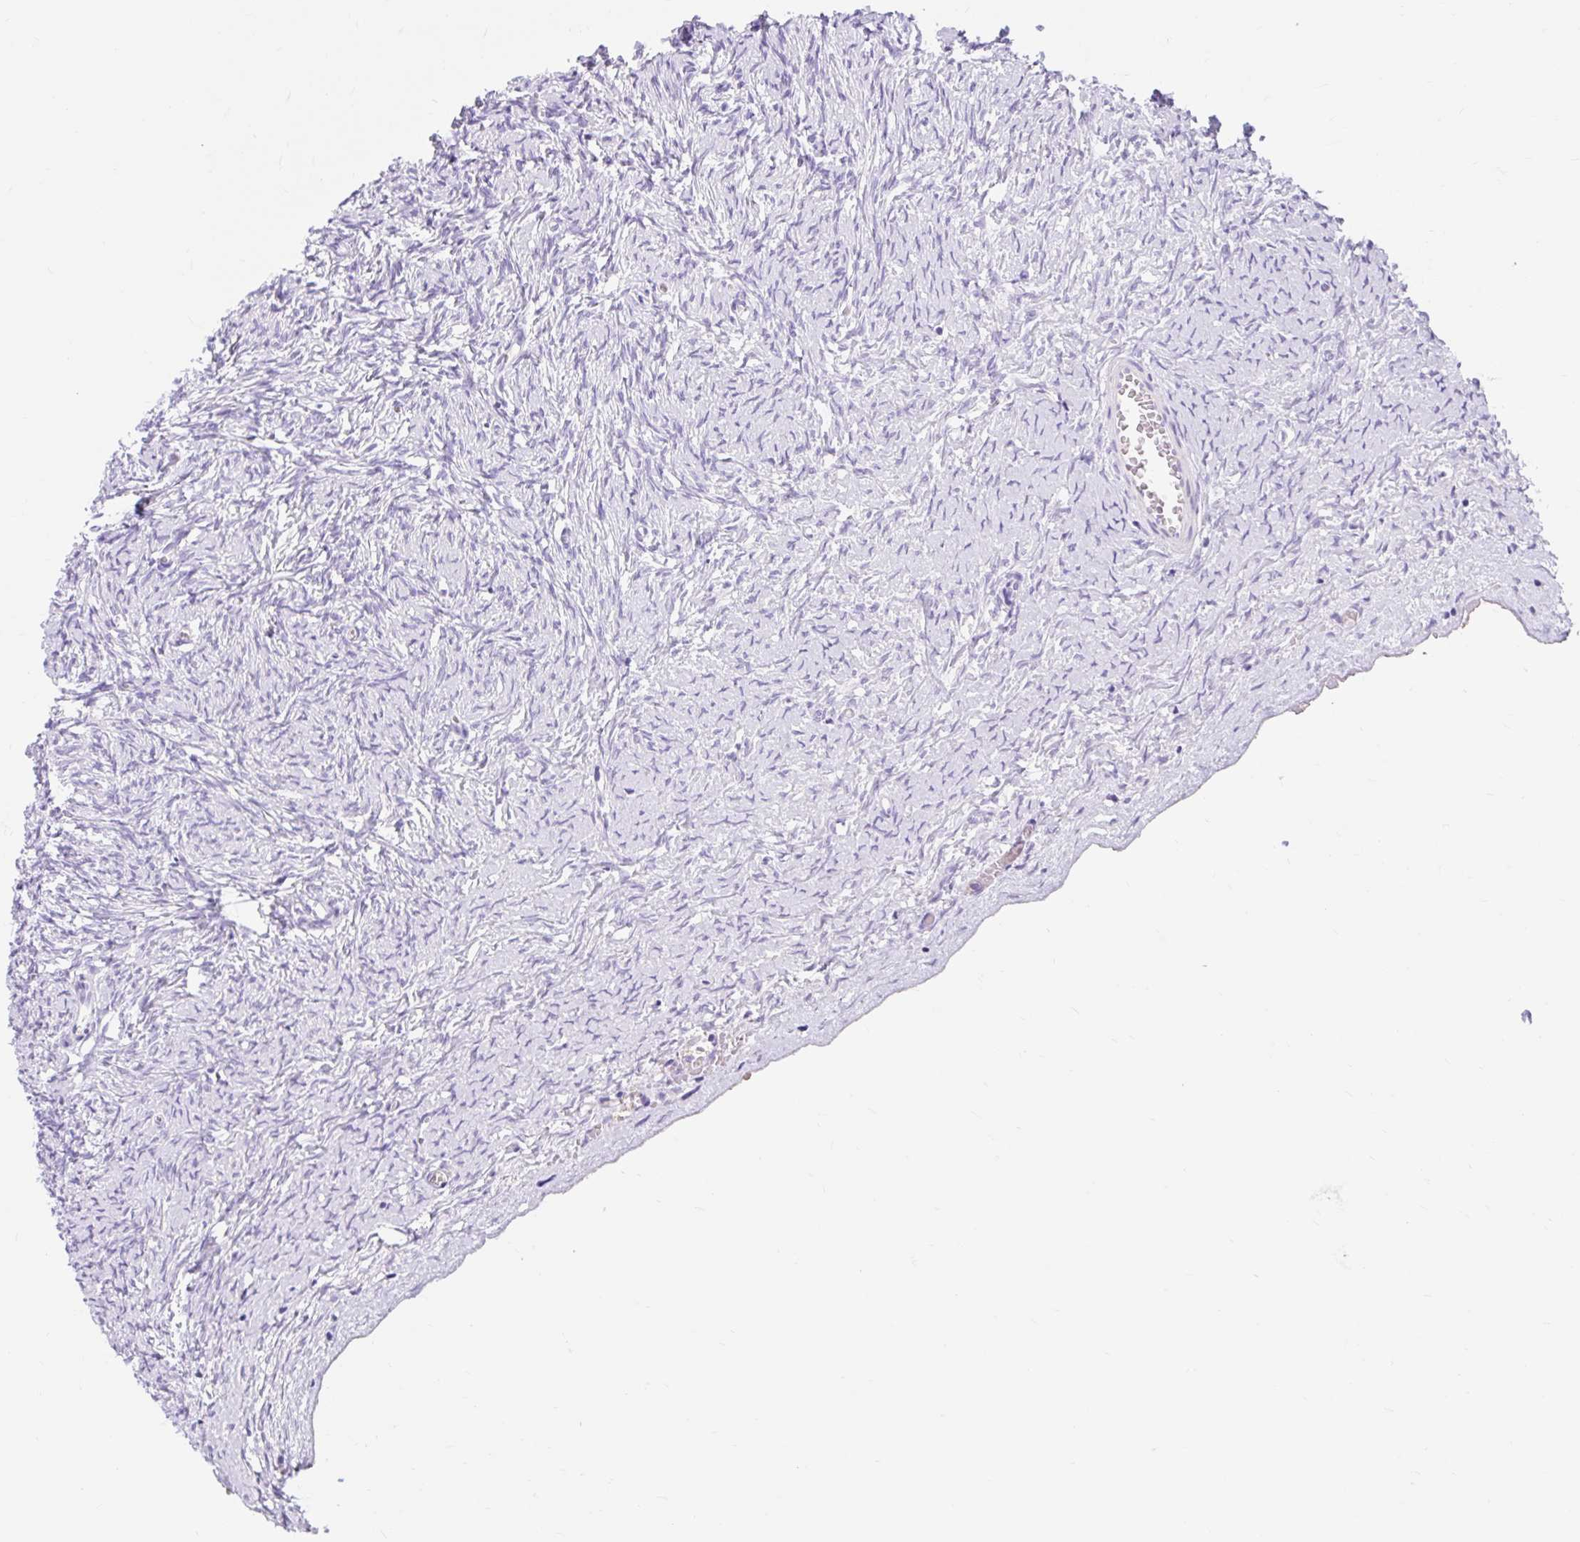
{"staining": {"intensity": "negative", "quantity": "none", "location": "none"}, "tissue": "ovary", "cell_type": "Ovarian stroma cells", "image_type": "normal", "snomed": [{"axis": "morphology", "description": "Normal tissue, NOS"}, {"axis": "topography", "description": "Ovary"}], "caption": "The histopathology image demonstrates no significant staining in ovarian stroma cells of ovary.", "gene": "SLC28A1", "patient": {"sex": "female", "age": 39}}